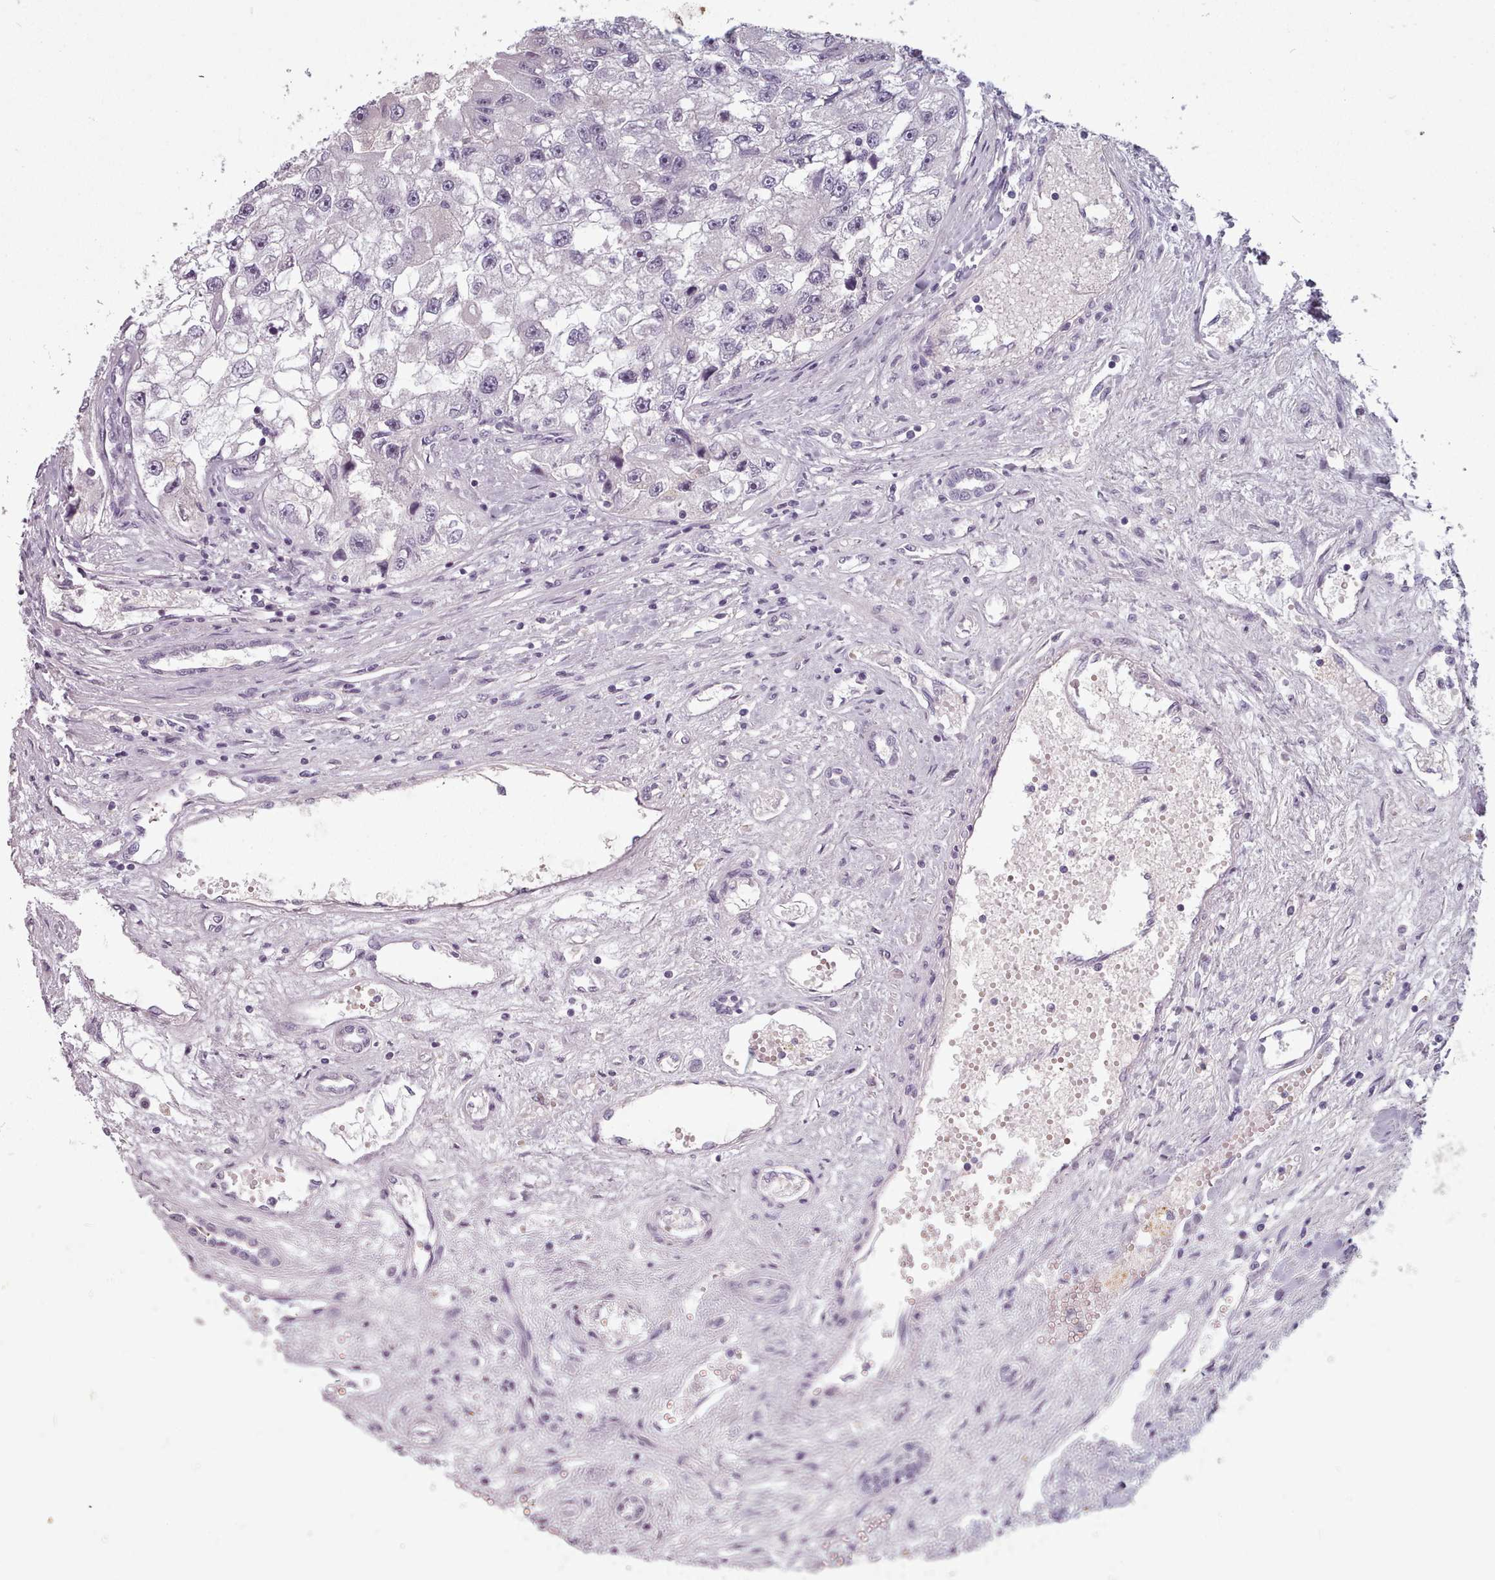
{"staining": {"intensity": "negative", "quantity": "none", "location": "none"}, "tissue": "renal cancer", "cell_type": "Tumor cells", "image_type": "cancer", "snomed": [{"axis": "morphology", "description": "Adenocarcinoma, NOS"}, {"axis": "topography", "description": "Kidney"}], "caption": "Renal cancer (adenocarcinoma) was stained to show a protein in brown. There is no significant positivity in tumor cells. (DAB immunohistochemistry with hematoxylin counter stain).", "gene": "PBX4", "patient": {"sex": "male", "age": 63}}